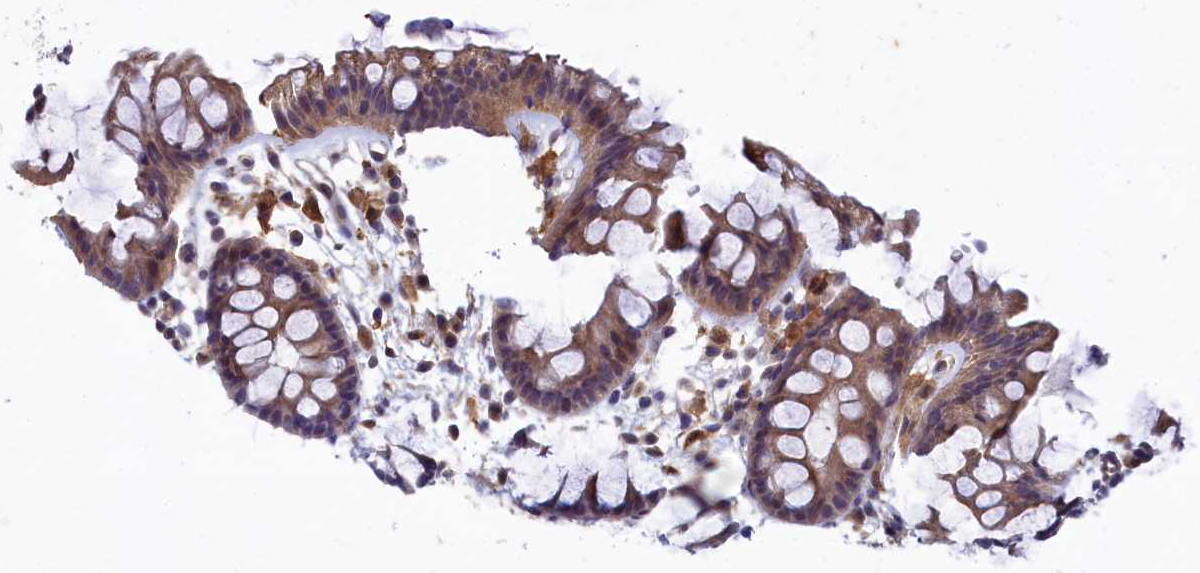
{"staining": {"intensity": "moderate", "quantity": ">75%", "location": "cytoplasmic/membranous"}, "tissue": "colon", "cell_type": "Endothelial cells", "image_type": "normal", "snomed": [{"axis": "morphology", "description": "Normal tissue, NOS"}, {"axis": "topography", "description": "Colon"}], "caption": "This is an image of IHC staining of benign colon, which shows moderate expression in the cytoplasmic/membranous of endothelial cells.", "gene": "RNH1", "patient": {"sex": "female", "age": 62}}